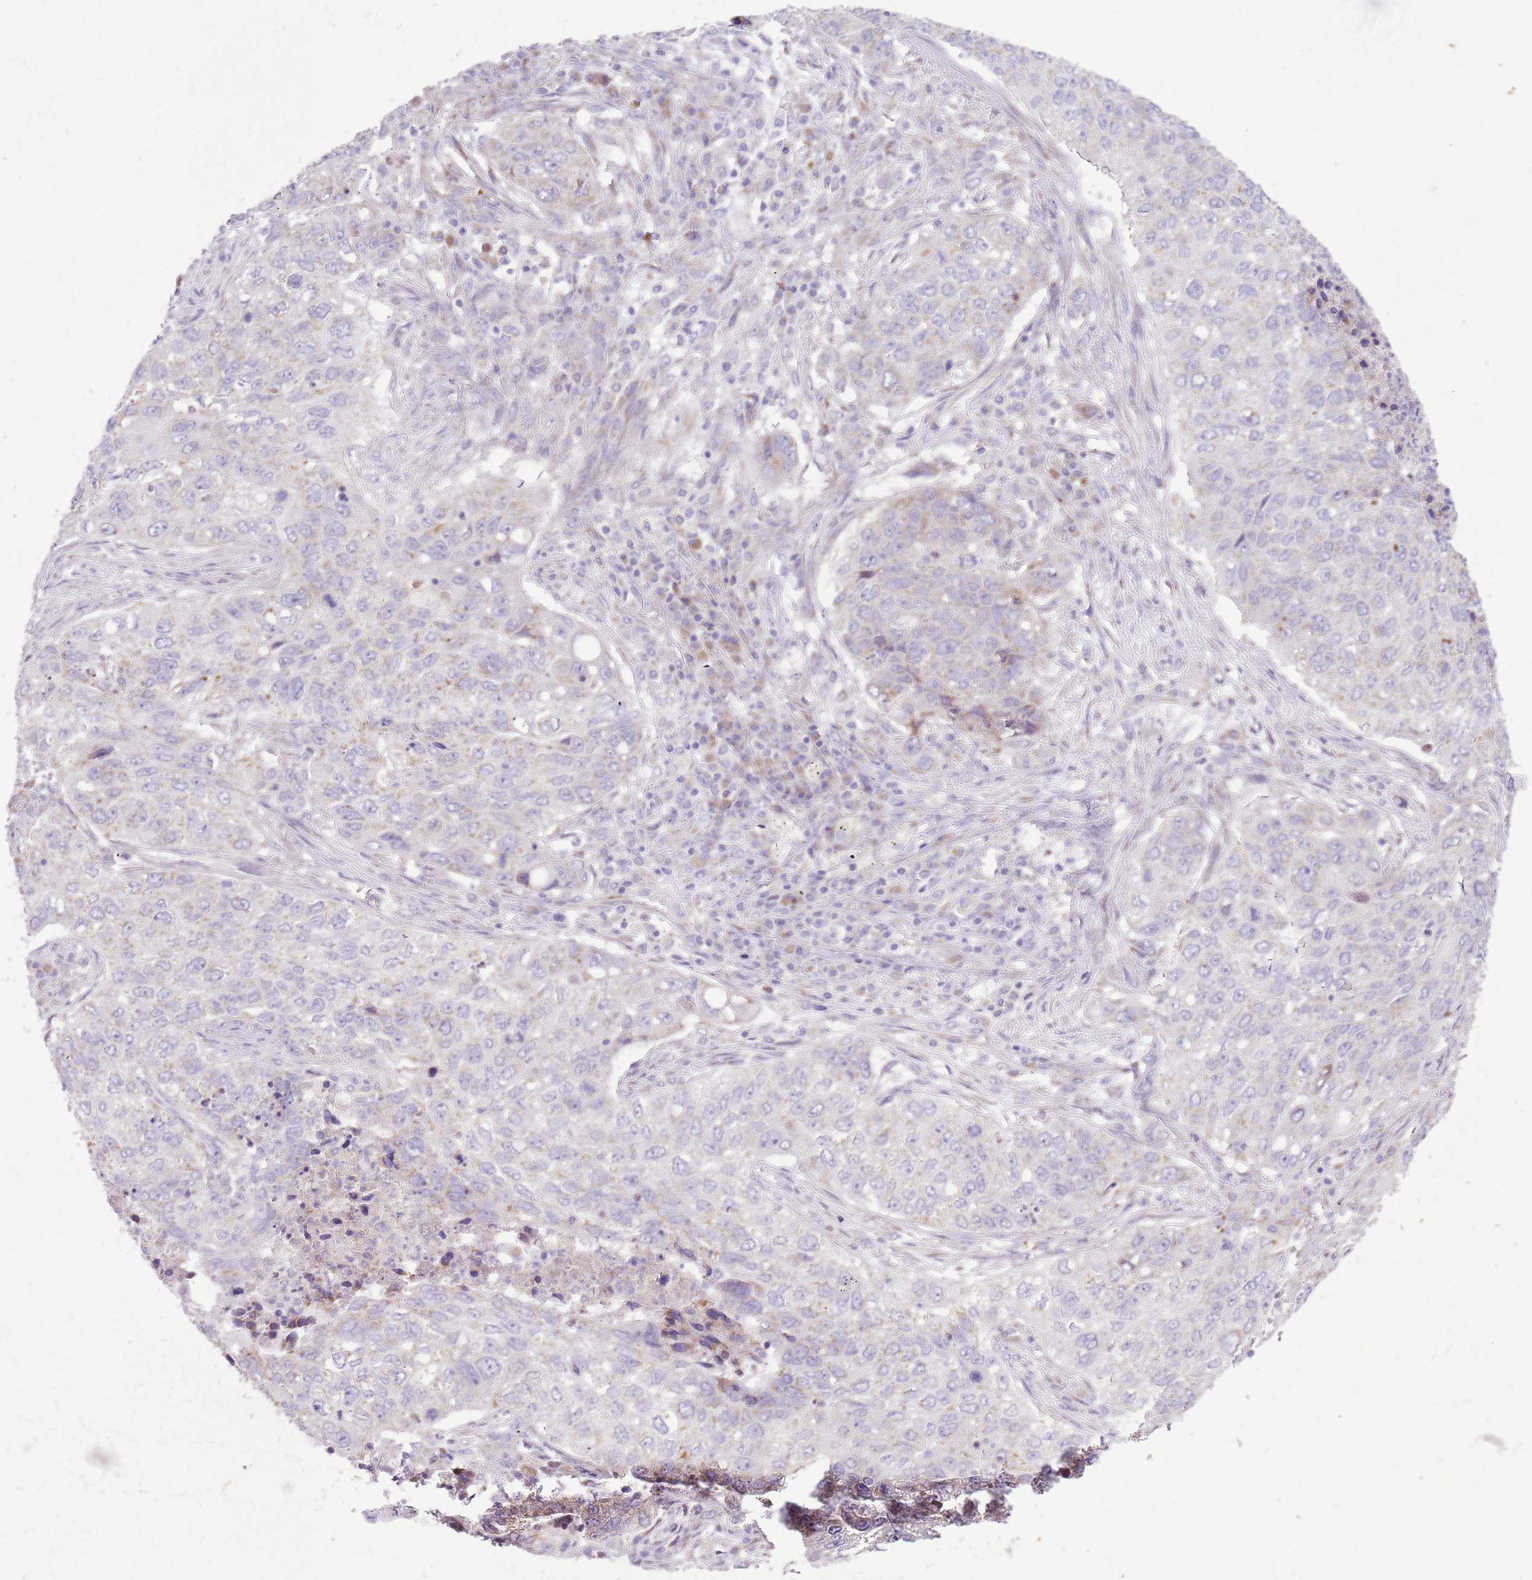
{"staining": {"intensity": "negative", "quantity": "none", "location": "none"}, "tissue": "lung cancer", "cell_type": "Tumor cells", "image_type": "cancer", "snomed": [{"axis": "morphology", "description": "Squamous cell carcinoma, NOS"}, {"axis": "topography", "description": "Lung"}], "caption": "High magnification brightfield microscopy of lung squamous cell carcinoma stained with DAB (3,3'-diaminobenzidine) (brown) and counterstained with hematoxylin (blue): tumor cells show no significant expression.", "gene": "OAZ2", "patient": {"sex": "female", "age": 63}}